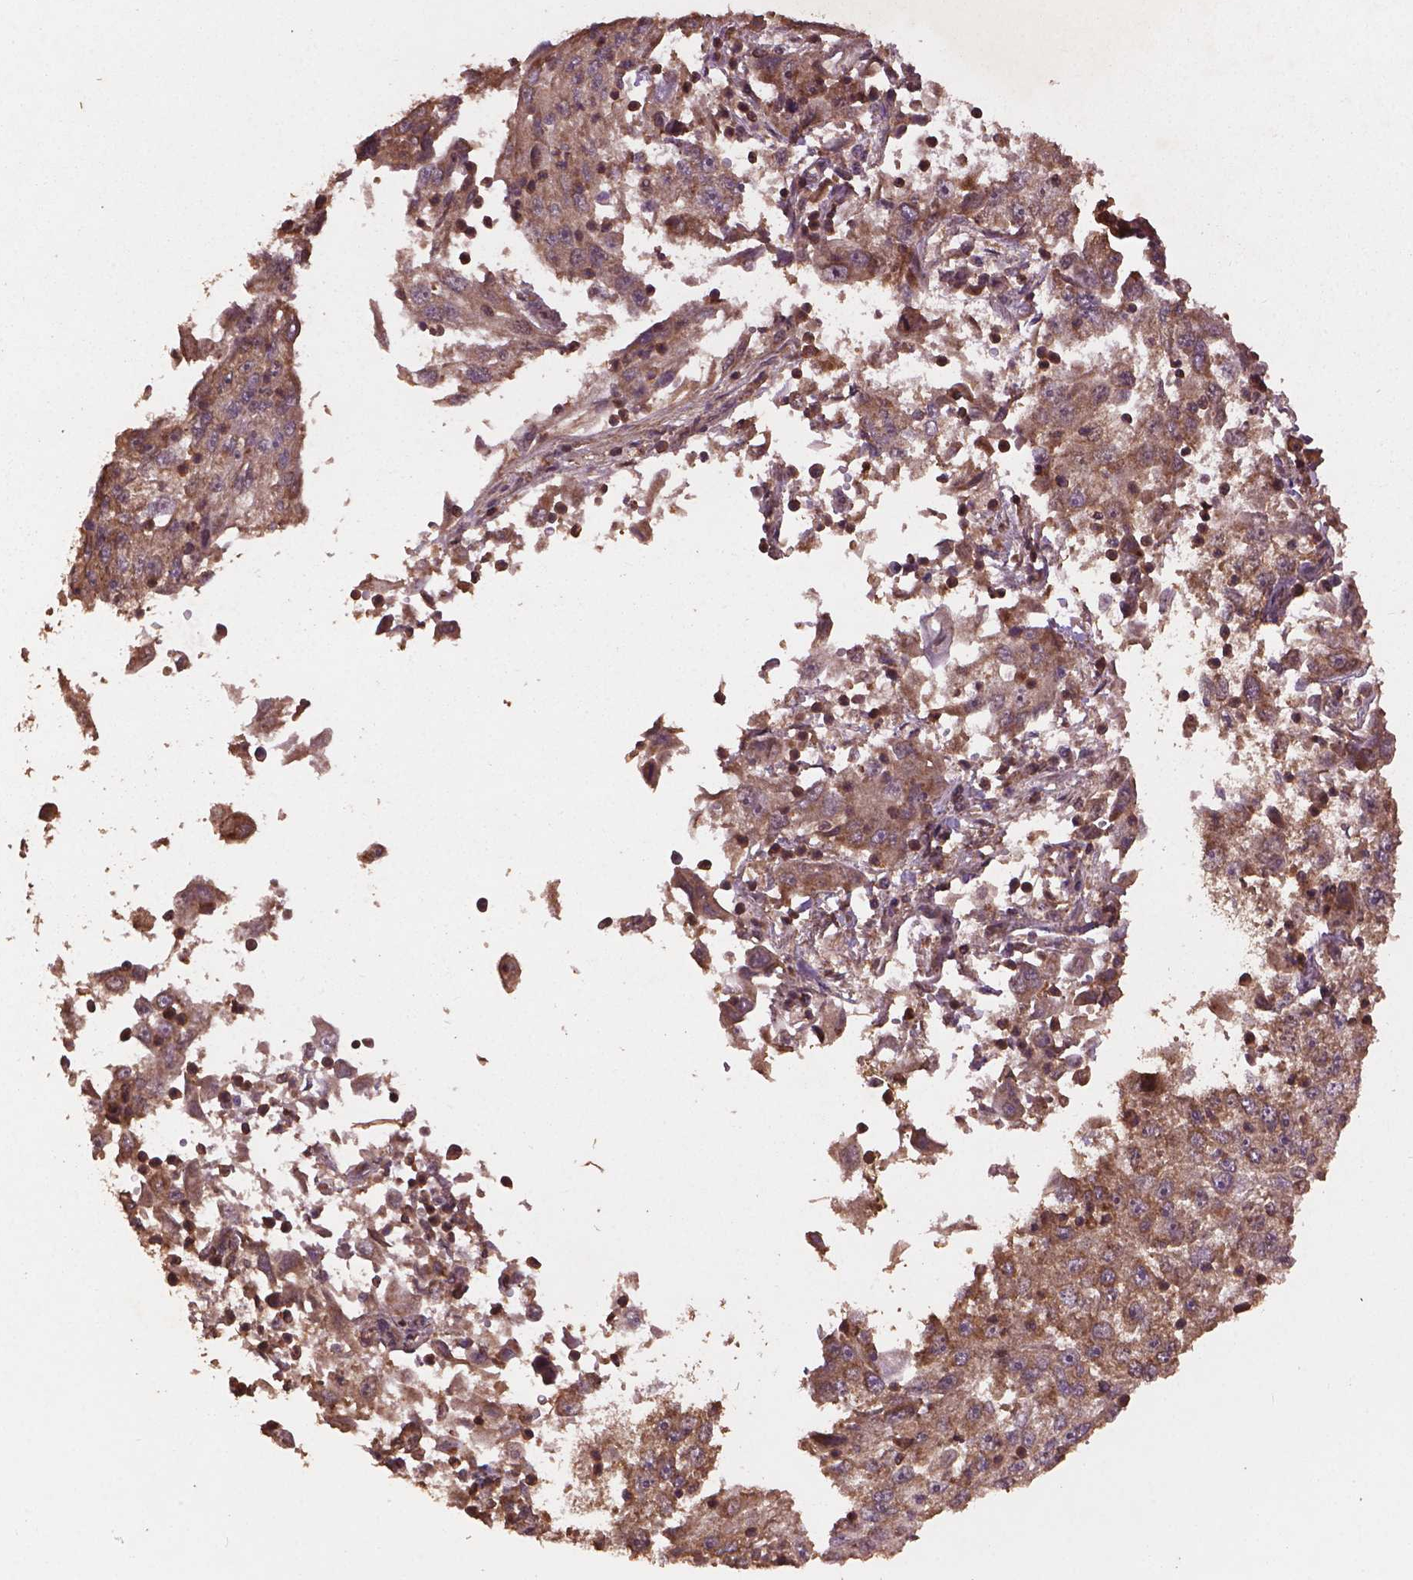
{"staining": {"intensity": "moderate", "quantity": ">75%", "location": "cytoplasmic/membranous"}, "tissue": "cervical cancer", "cell_type": "Tumor cells", "image_type": "cancer", "snomed": [{"axis": "morphology", "description": "Squamous cell carcinoma, NOS"}, {"axis": "topography", "description": "Cervix"}], "caption": "Brown immunohistochemical staining in cervical cancer (squamous cell carcinoma) exhibits moderate cytoplasmic/membranous staining in about >75% of tumor cells. (DAB (3,3'-diaminobenzidine) IHC with brightfield microscopy, high magnification).", "gene": "BABAM1", "patient": {"sex": "female", "age": 36}}